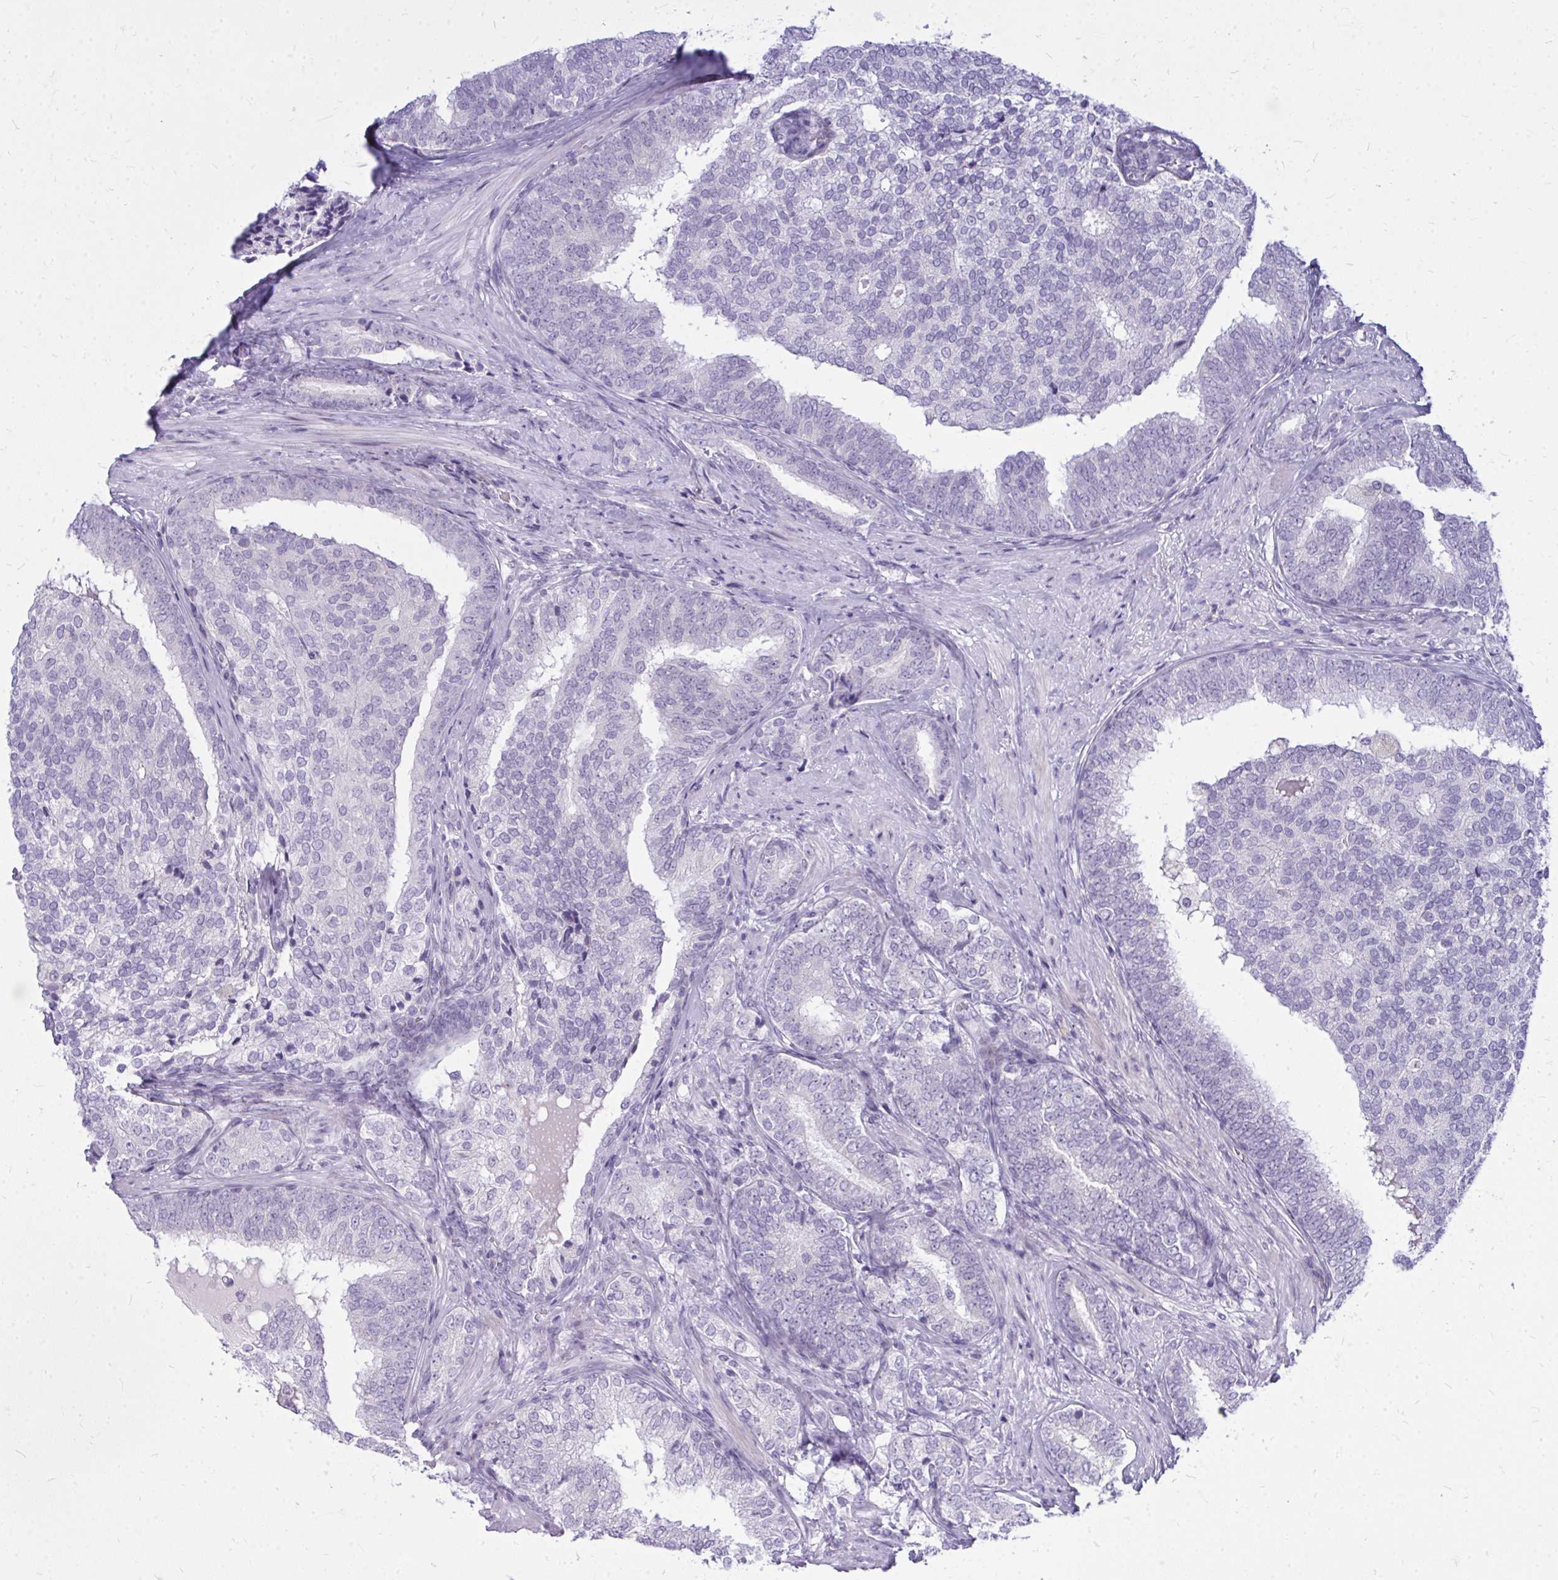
{"staining": {"intensity": "negative", "quantity": "none", "location": "none"}, "tissue": "prostate cancer", "cell_type": "Tumor cells", "image_type": "cancer", "snomed": [{"axis": "morphology", "description": "Adenocarcinoma, High grade"}, {"axis": "topography", "description": "Prostate"}], "caption": "DAB immunohistochemical staining of human prostate adenocarcinoma (high-grade) exhibits no significant positivity in tumor cells.", "gene": "ZSCAN25", "patient": {"sex": "male", "age": 72}}